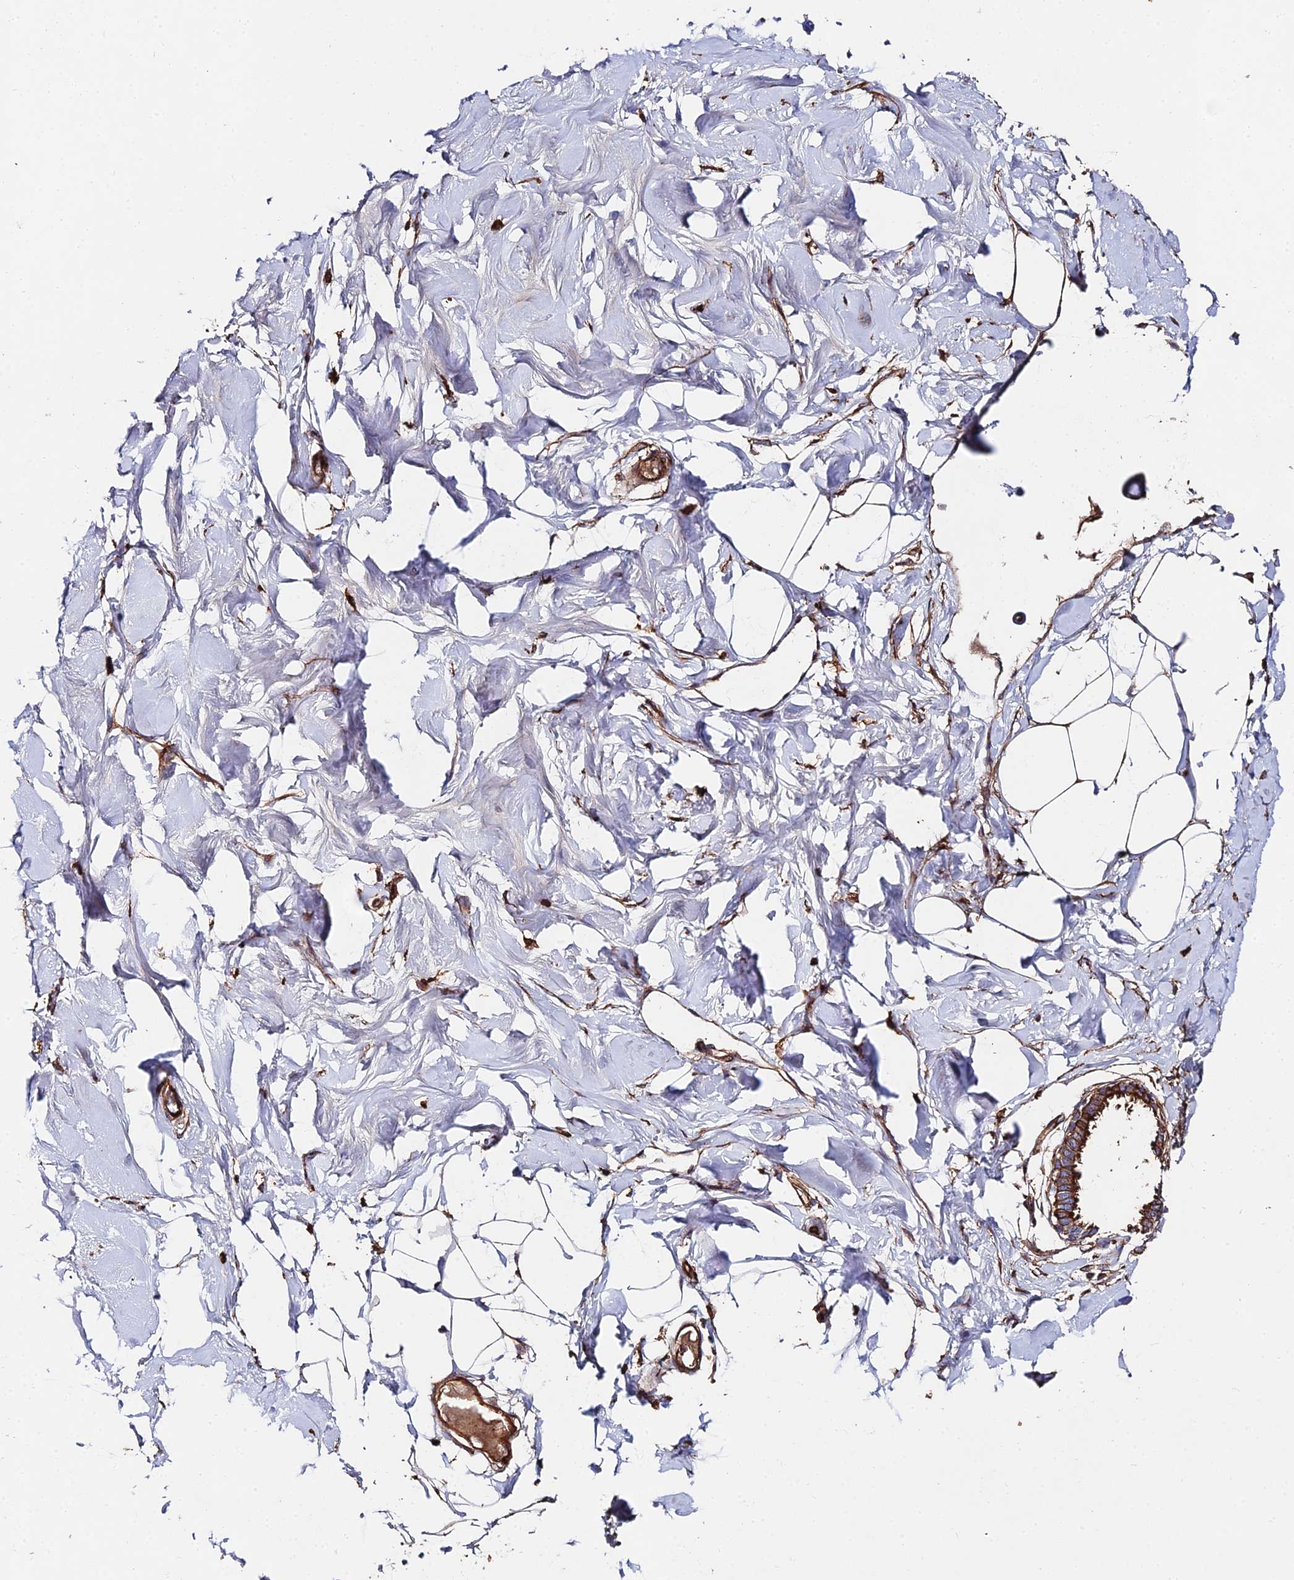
{"staining": {"intensity": "weak", "quantity": ">75%", "location": "cytoplasmic/membranous"}, "tissue": "breast", "cell_type": "Adipocytes", "image_type": "normal", "snomed": [{"axis": "morphology", "description": "Normal tissue, NOS"}, {"axis": "topography", "description": "Breast"}], "caption": "Weak cytoplasmic/membranous expression for a protein is appreciated in approximately >75% of adipocytes of normal breast using IHC.", "gene": "EXT1", "patient": {"sex": "female", "age": 27}}